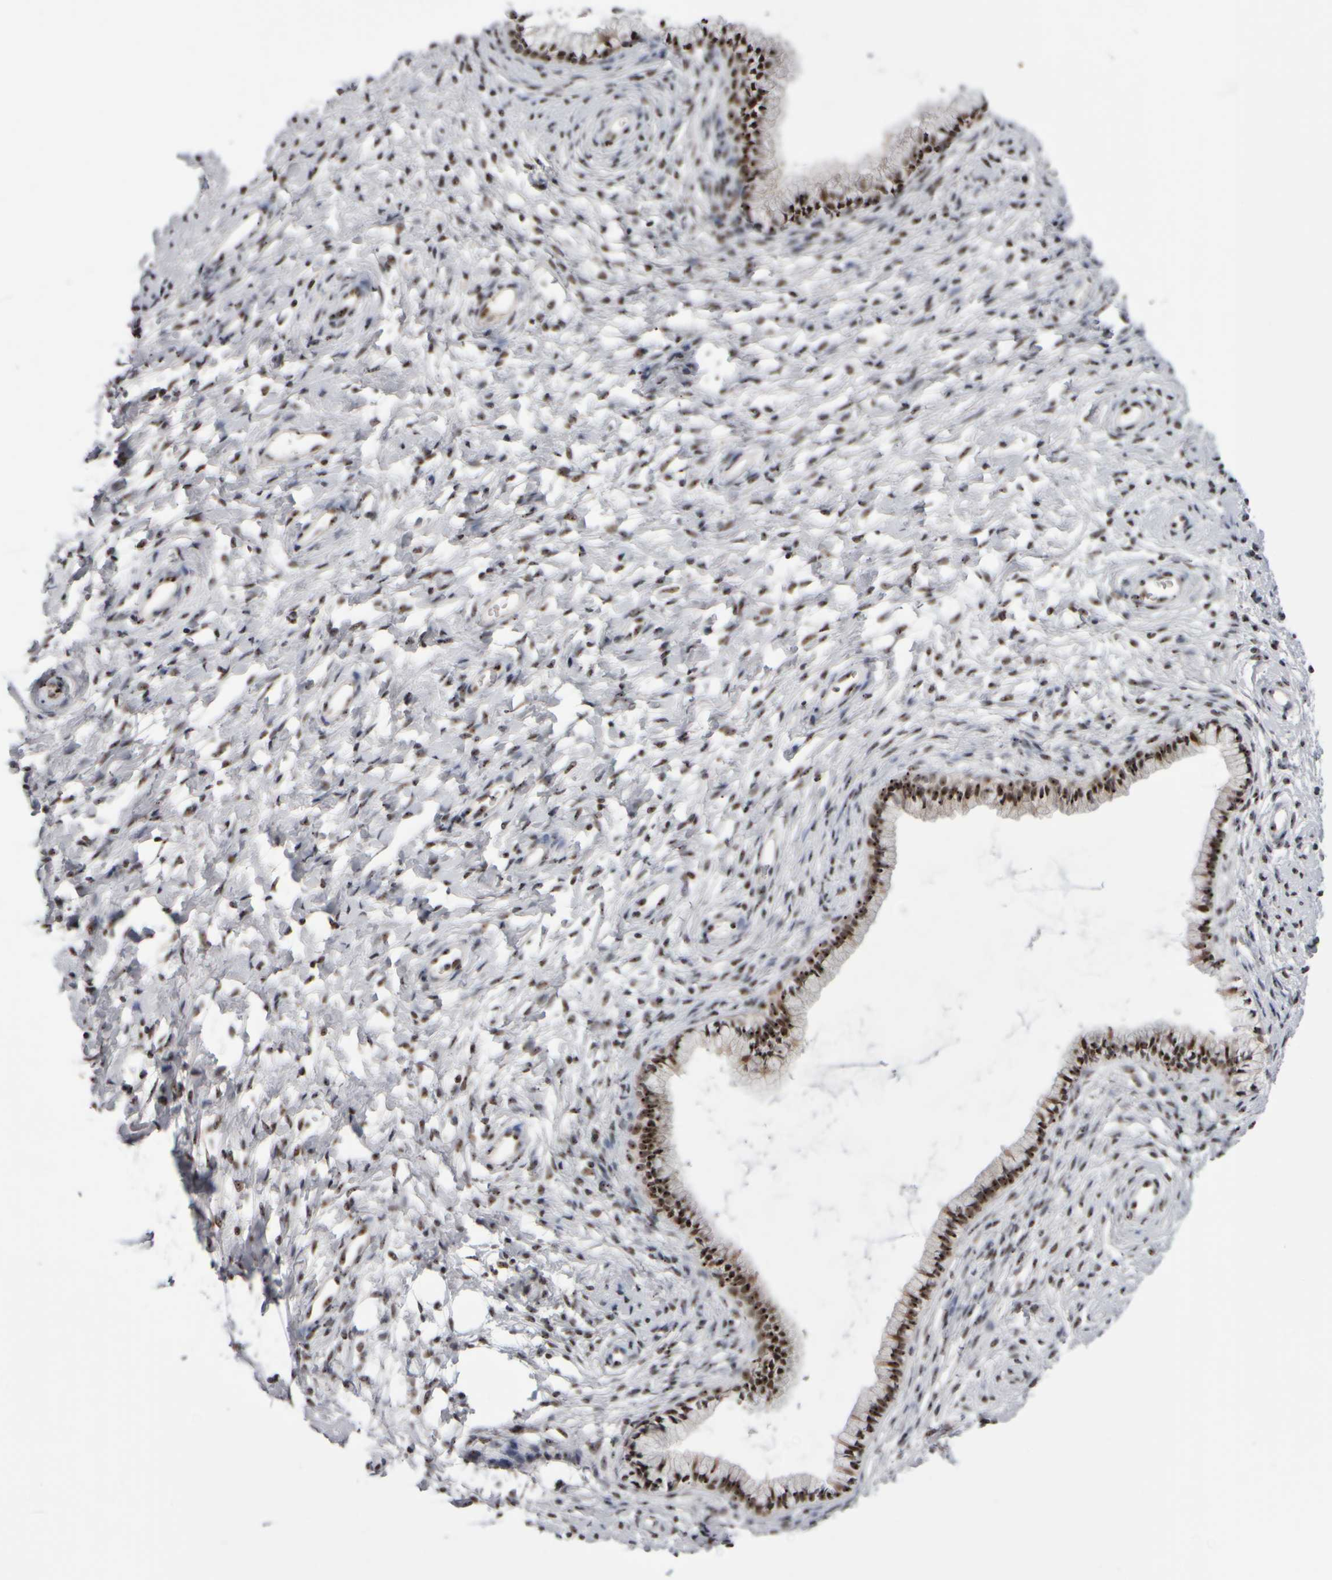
{"staining": {"intensity": "strong", "quantity": ">75%", "location": "nuclear"}, "tissue": "cervix", "cell_type": "Glandular cells", "image_type": "normal", "snomed": [{"axis": "morphology", "description": "Normal tissue, NOS"}, {"axis": "topography", "description": "Cervix"}], "caption": "IHC (DAB) staining of benign human cervix exhibits strong nuclear protein positivity in approximately >75% of glandular cells.", "gene": "SURF6", "patient": {"sex": "female", "age": 72}}